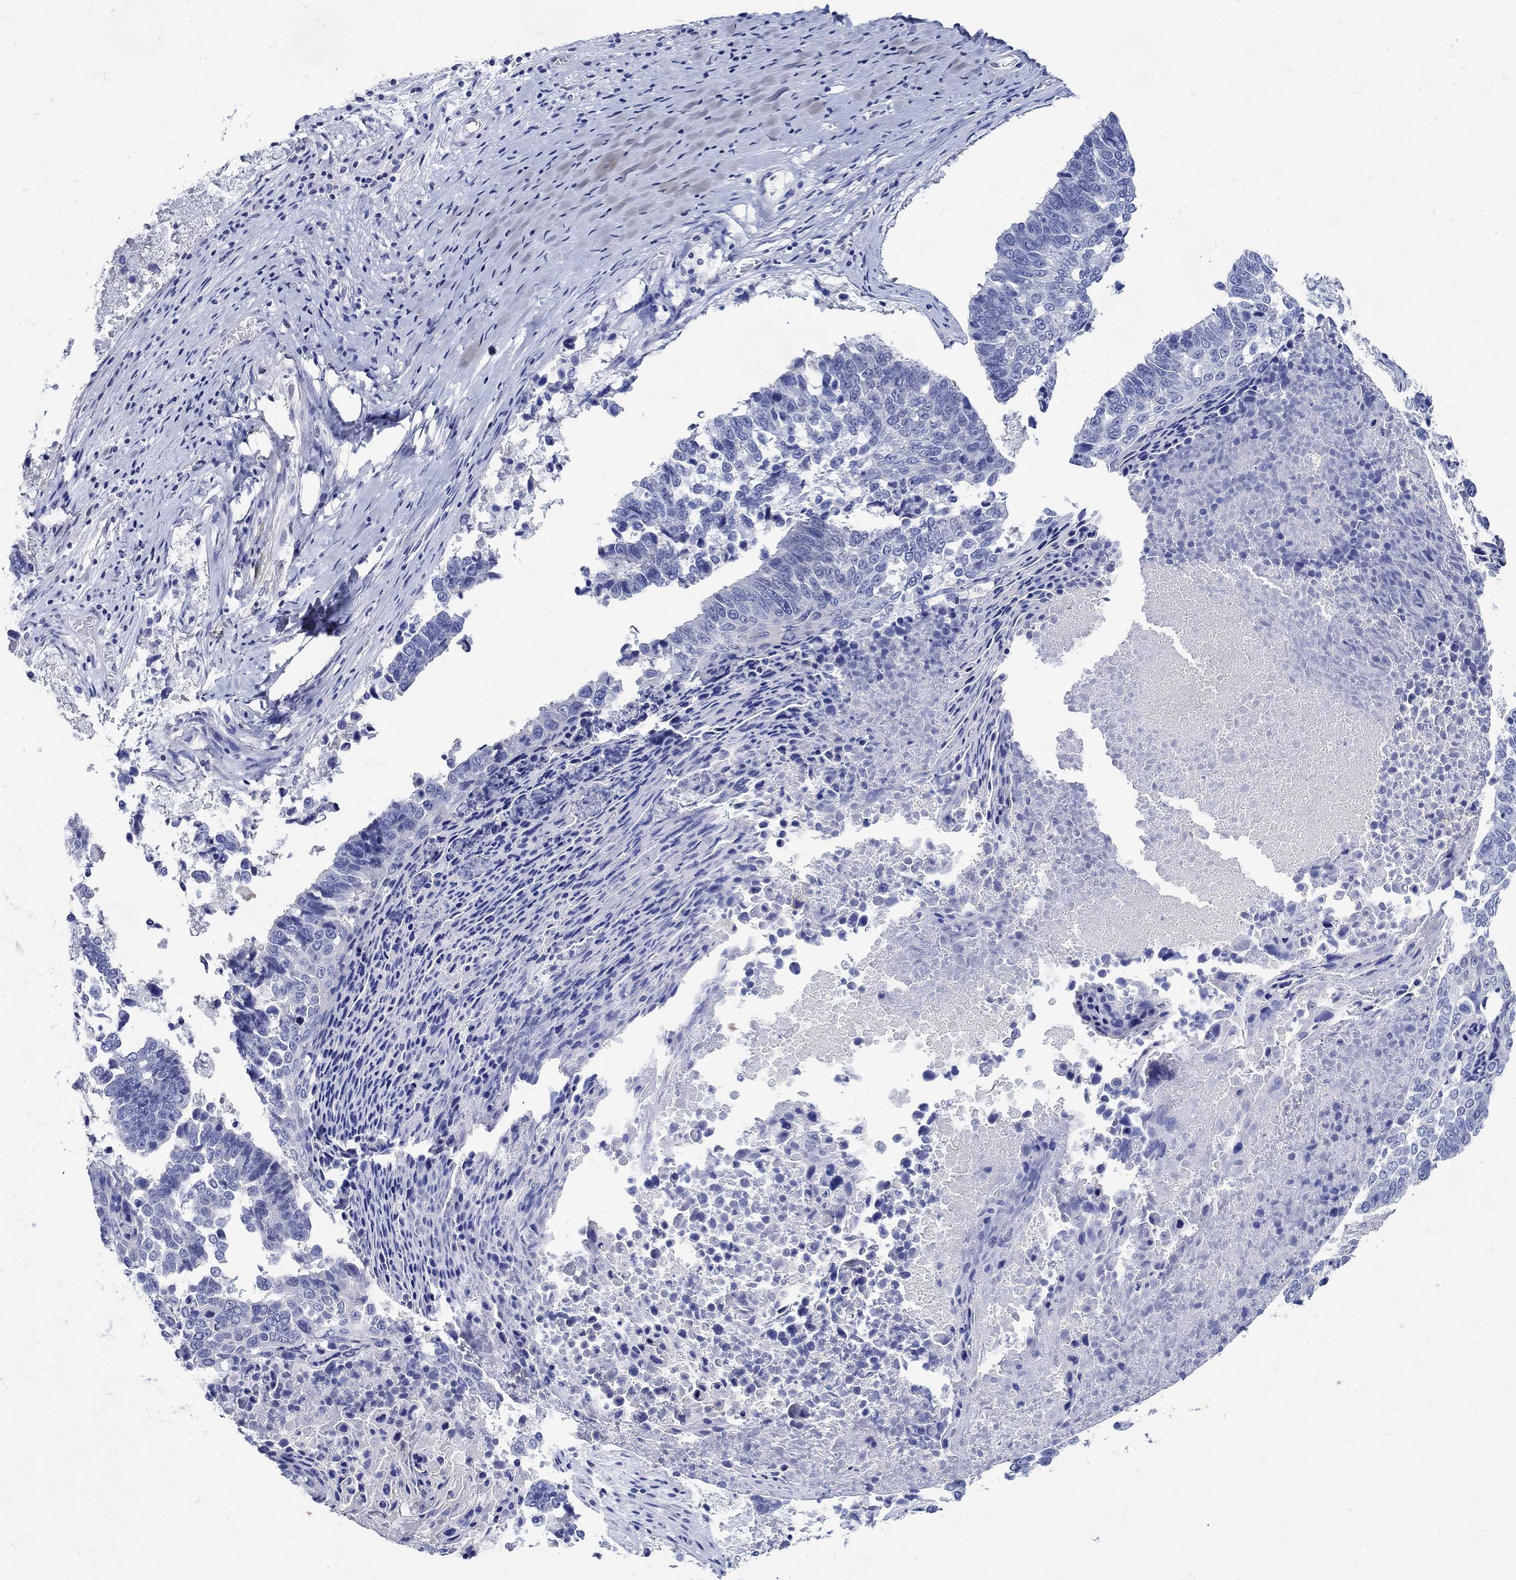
{"staining": {"intensity": "negative", "quantity": "none", "location": "none"}, "tissue": "lung cancer", "cell_type": "Tumor cells", "image_type": "cancer", "snomed": [{"axis": "morphology", "description": "Squamous cell carcinoma, NOS"}, {"axis": "topography", "description": "Lung"}], "caption": "High magnification brightfield microscopy of squamous cell carcinoma (lung) stained with DAB (brown) and counterstained with hematoxylin (blue): tumor cells show no significant staining. The staining was performed using DAB (3,3'-diaminobenzidine) to visualize the protein expression in brown, while the nuclei were stained in blue with hematoxylin (Magnification: 20x).", "gene": "NOS1", "patient": {"sex": "male", "age": 73}}